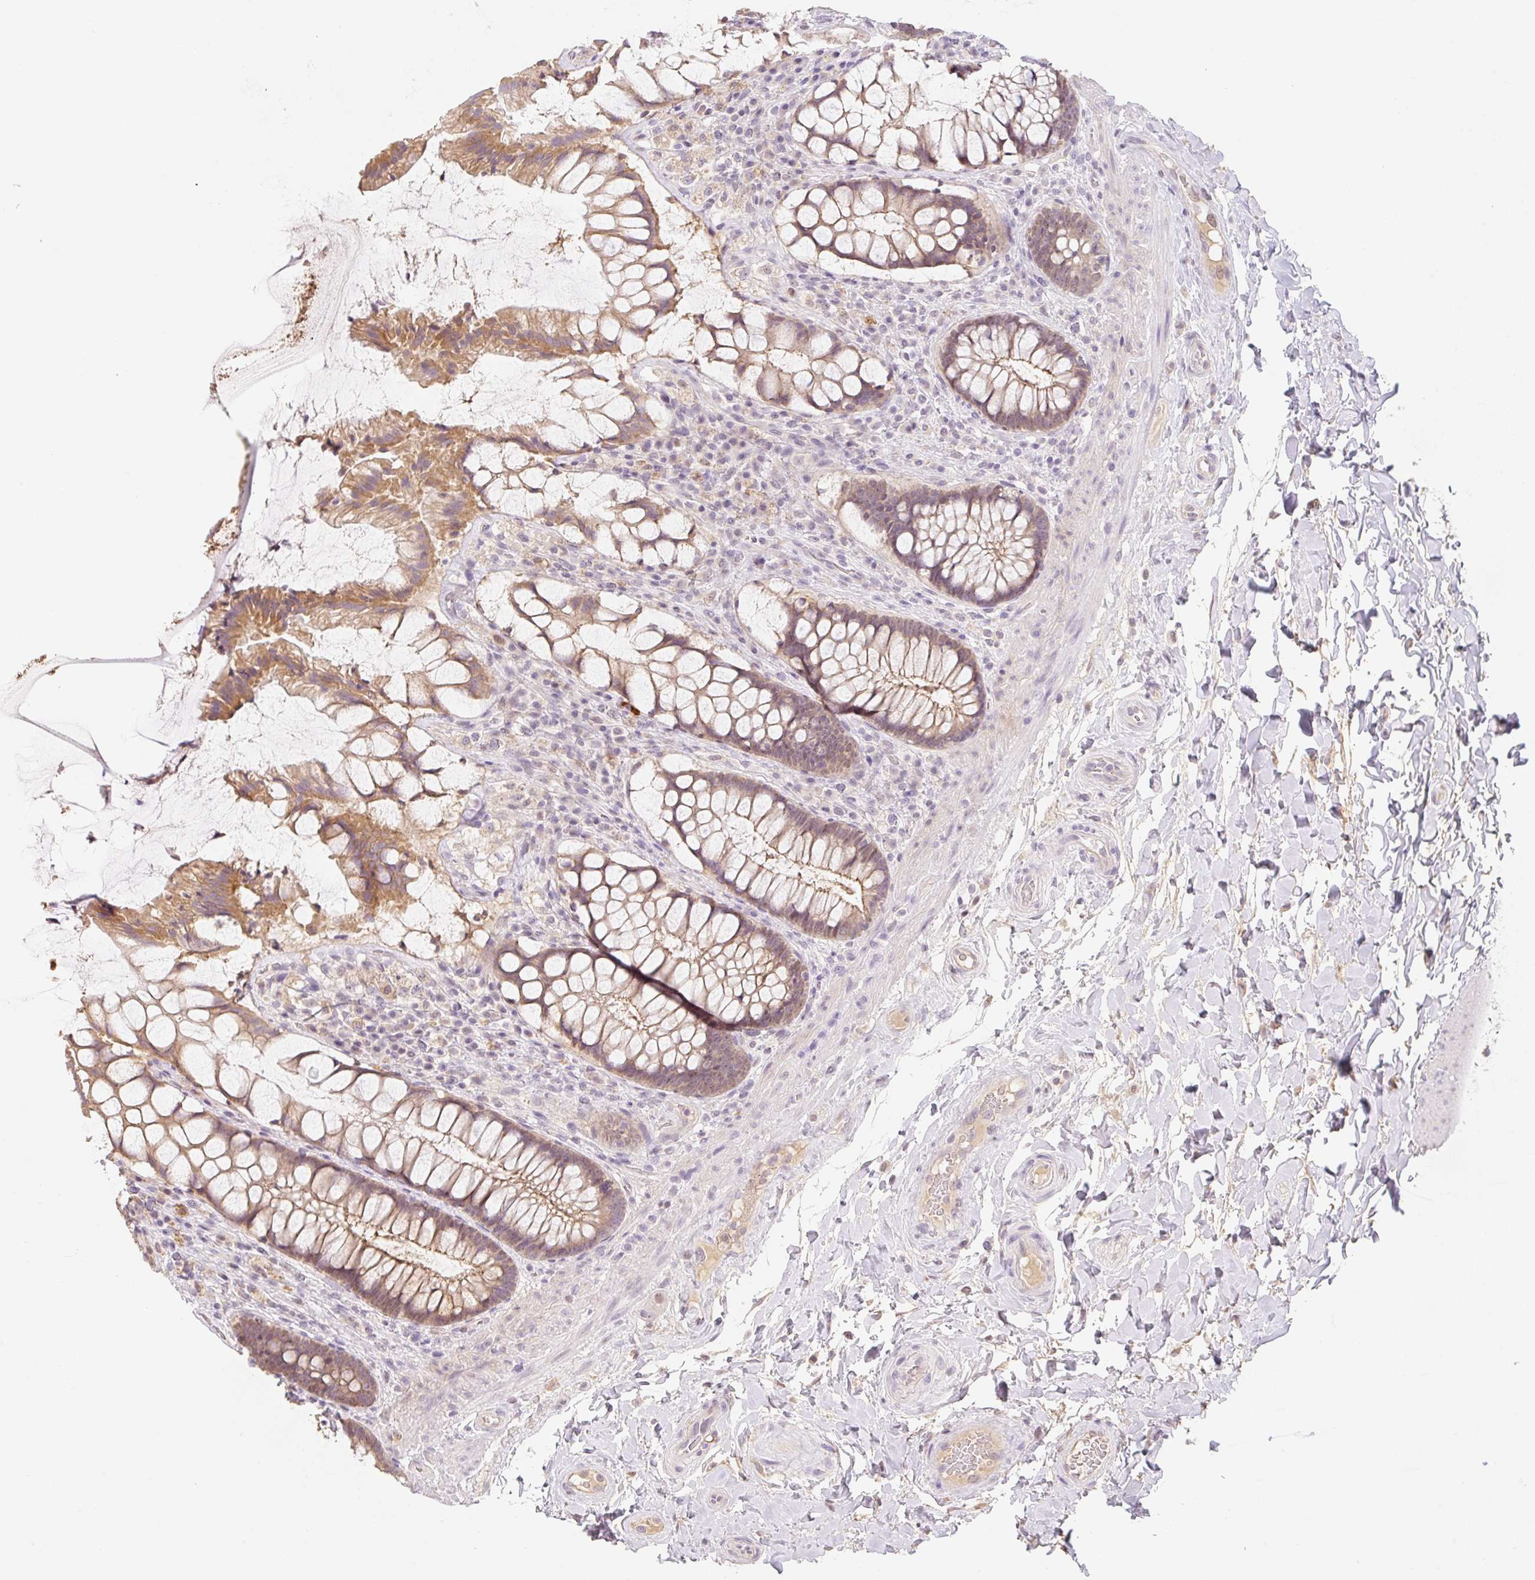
{"staining": {"intensity": "moderate", "quantity": ">75%", "location": "cytoplasmic/membranous"}, "tissue": "rectum", "cell_type": "Glandular cells", "image_type": "normal", "snomed": [{"axis": "morphology", "description": "Normal tissue, NOS"}, {"axis": "topography", "description": "Rectum"}], "caption": "Human rectum stained for a protein (brown) exhibits moderate cytoplasmic/membranous positive positivity in about >75% of glandular cells.", "gene": "MIA2", "patient": {"sex": "female", "age": 58}}